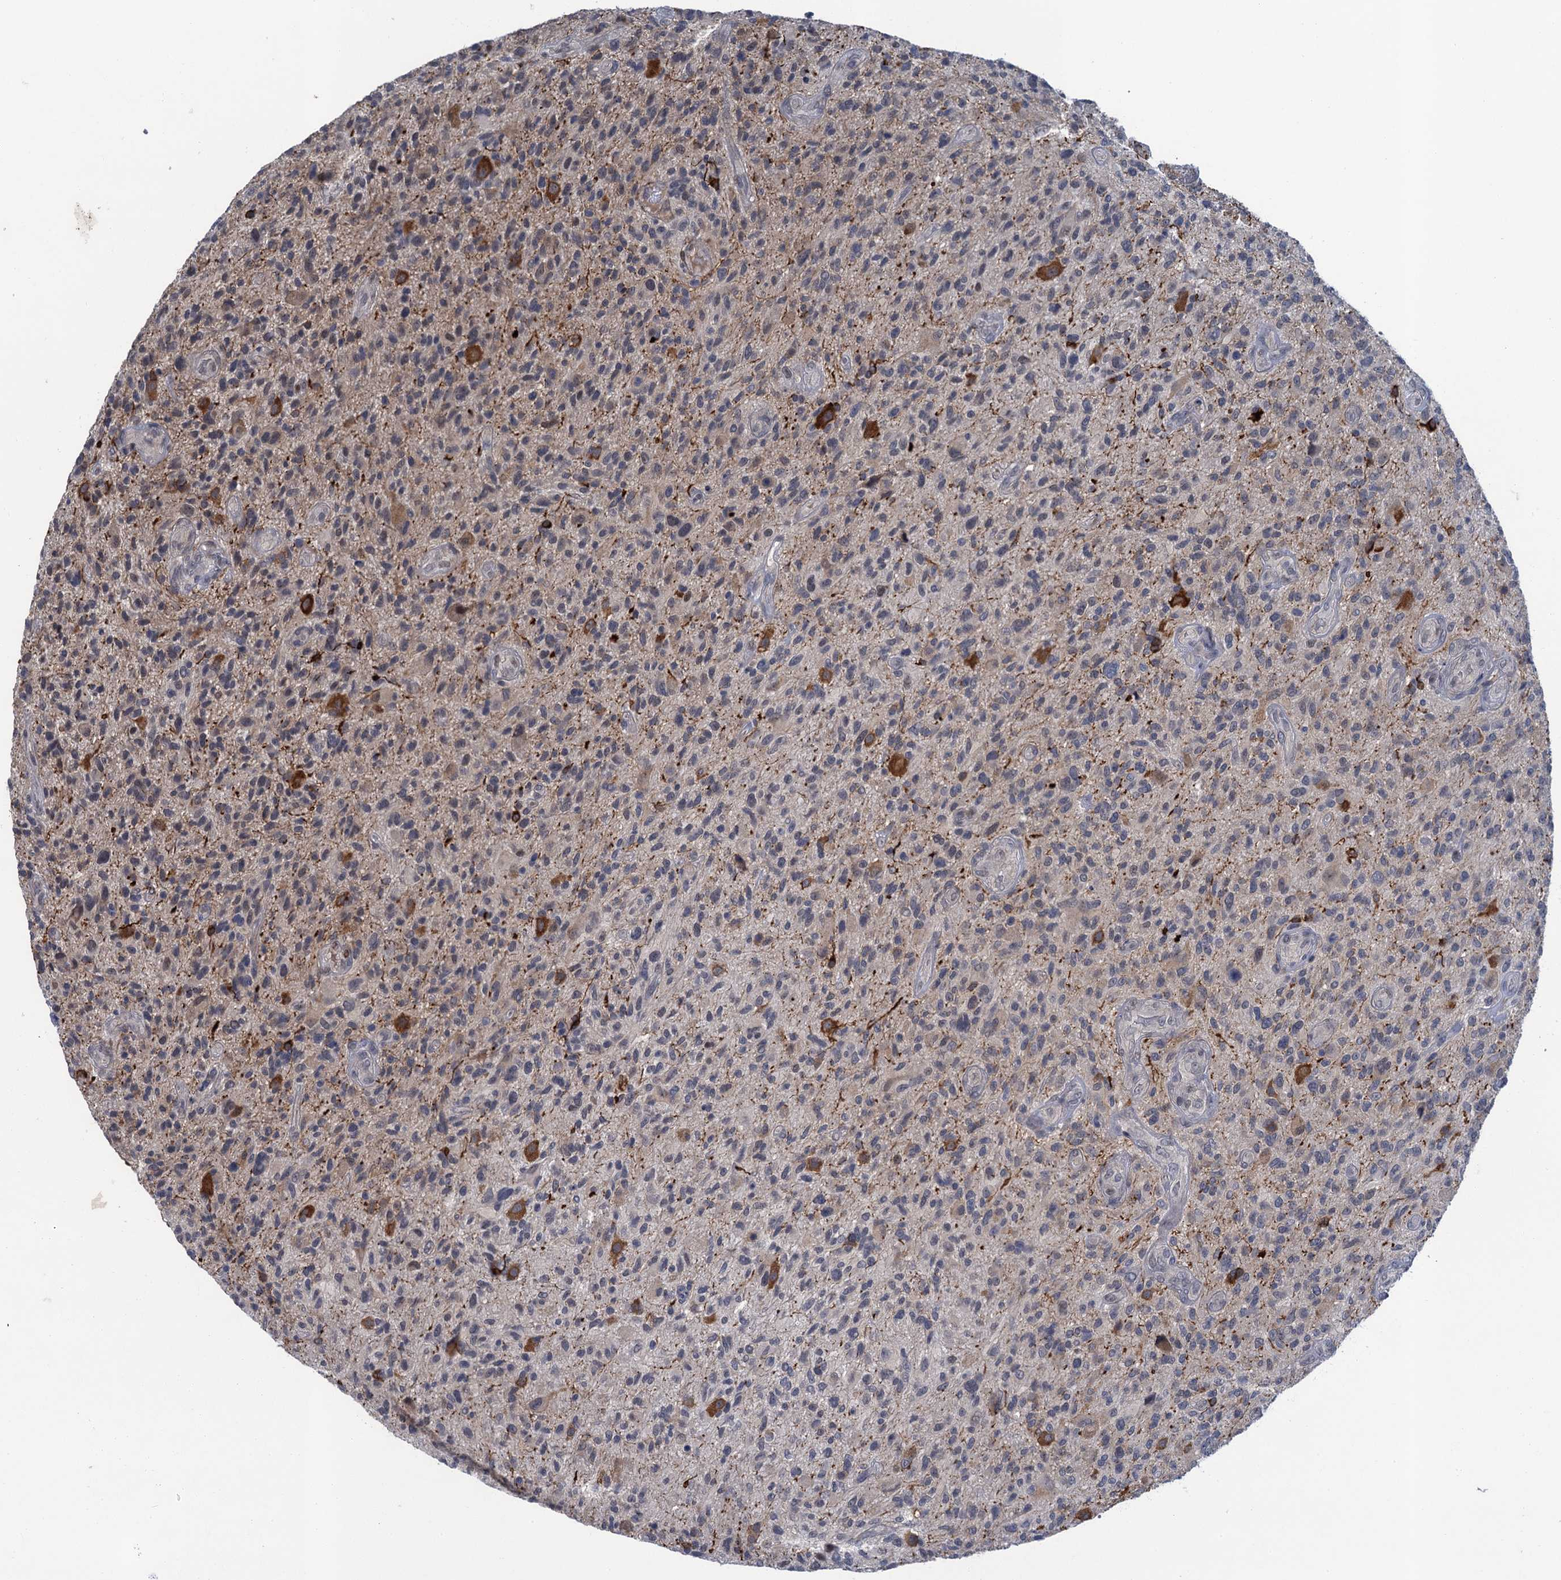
{"staining": {"intensity": "moderate", "quantity": "<25%", "location": "cytoplasmic/membranous"}, "tissue": "glioma", "cell_type": "Tumor cells", "image_type": "cancer", "snomed": [{"axis": "morphology", "description": "Glioma, malignant, High grade"}, {"axis": "topography", "description": "Brain"}], "caption": "Immunohistochemical staining of human malignant glioma (high-grade) shows low levels of moderate cytoplasmic/membranous protein positivity in about <25% of tumor cells.", "gene": "MRFAP1", "patient": {"sex": "male", "age": 47}}